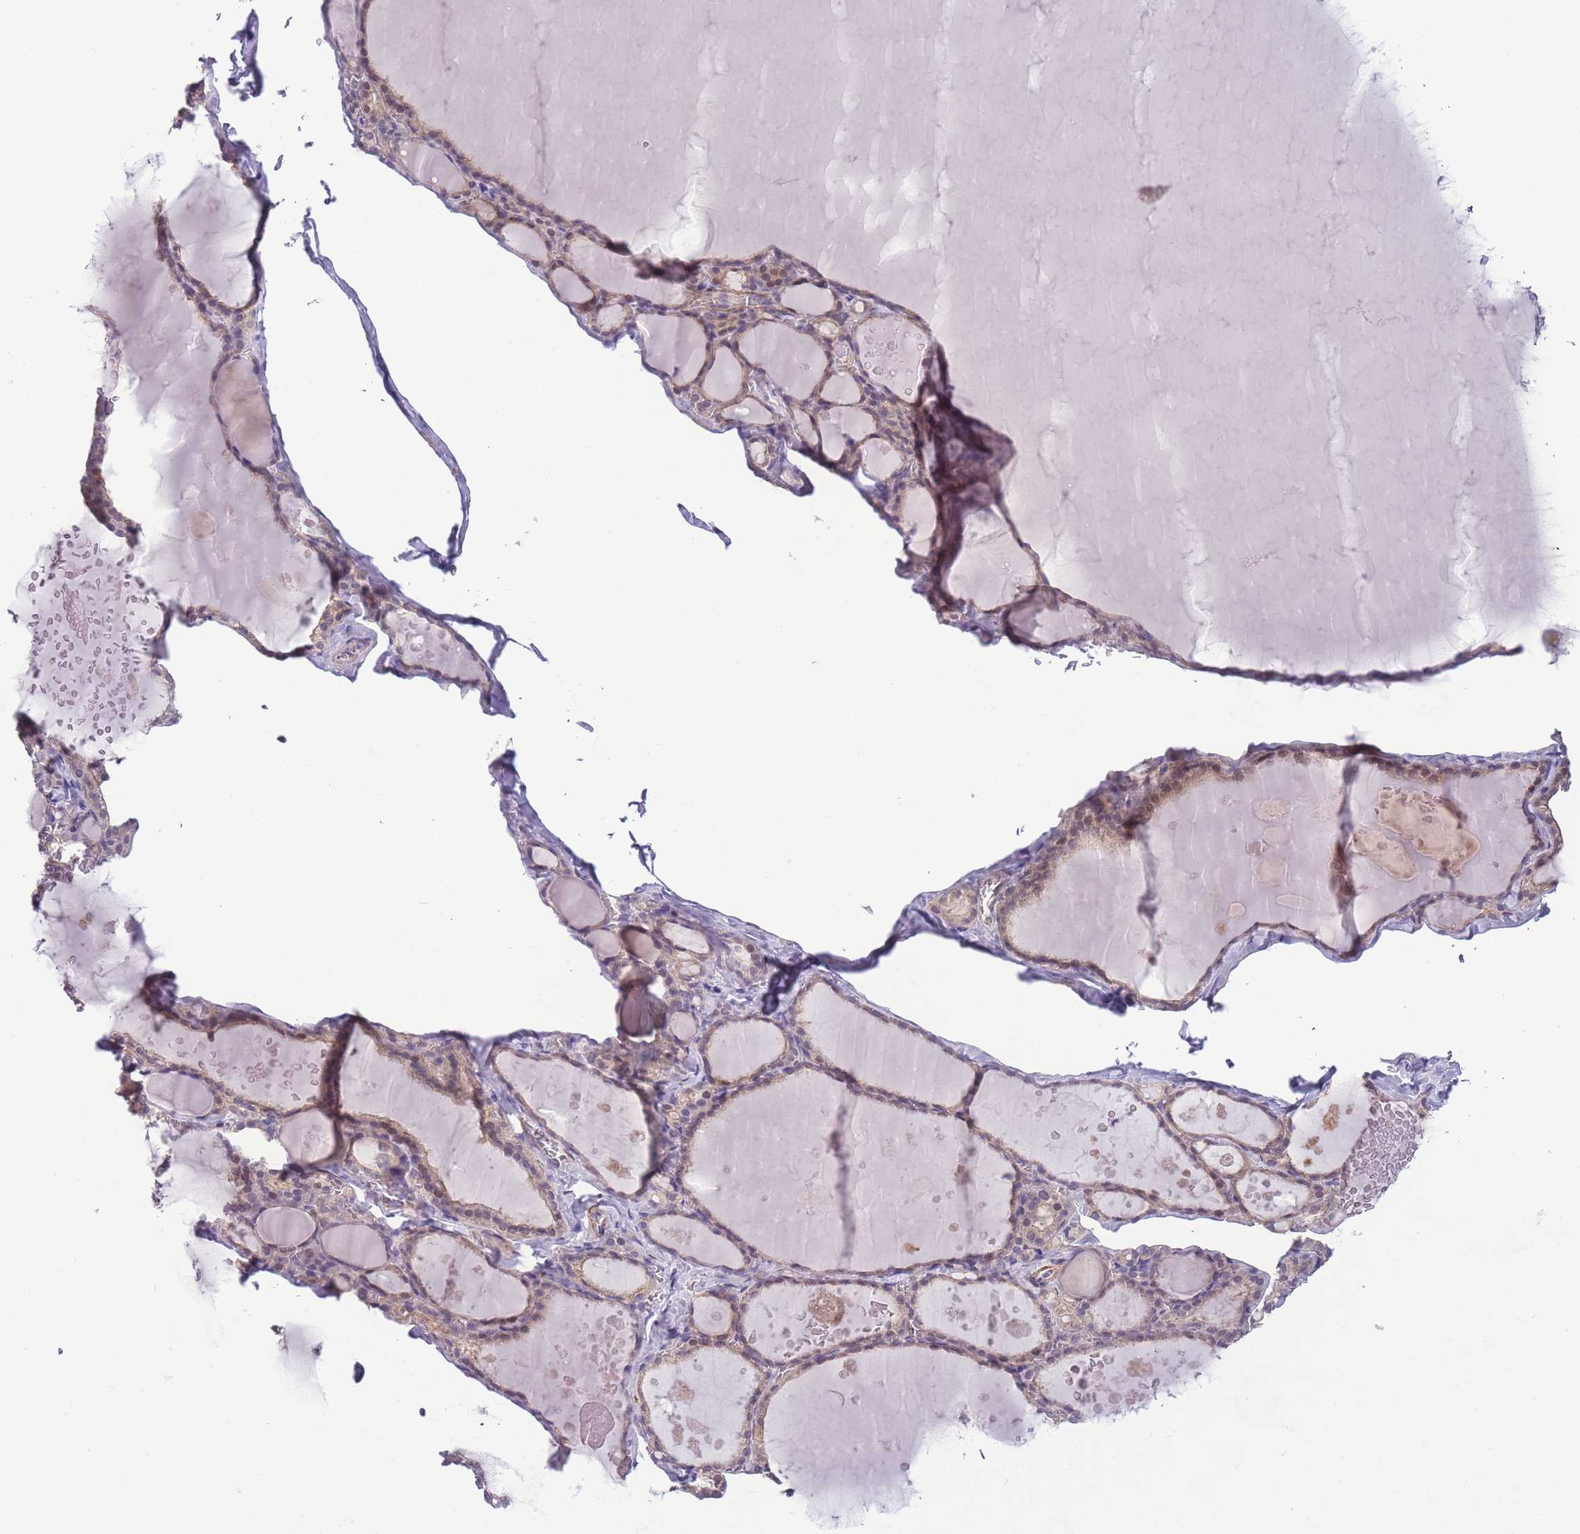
{"staining": {"intensity": "weak", "quantity": "25%-75%", "location": "cytoplasmic/membranous"}, "tissue": "thyroid gland", "cell_type": "Glandular cells", "image_type": "normal", "snomed": [{"axis": "morphology", "description": "Normal tissue, NOS"}, {"axis": "topography", "description": "Thyroid gland"}], "caption": "Immunohistochemistry image of benign thyroid gland: human thyroid gland stained using IHC reveals low levels of weak protein expression localized specifically in the cytoplasmic/membranous of glandular cells, appearing as a cytoplasmic/membranous brown color.", "gene": "FAM124A", "patient": {"sex": "male", "age": 56}}